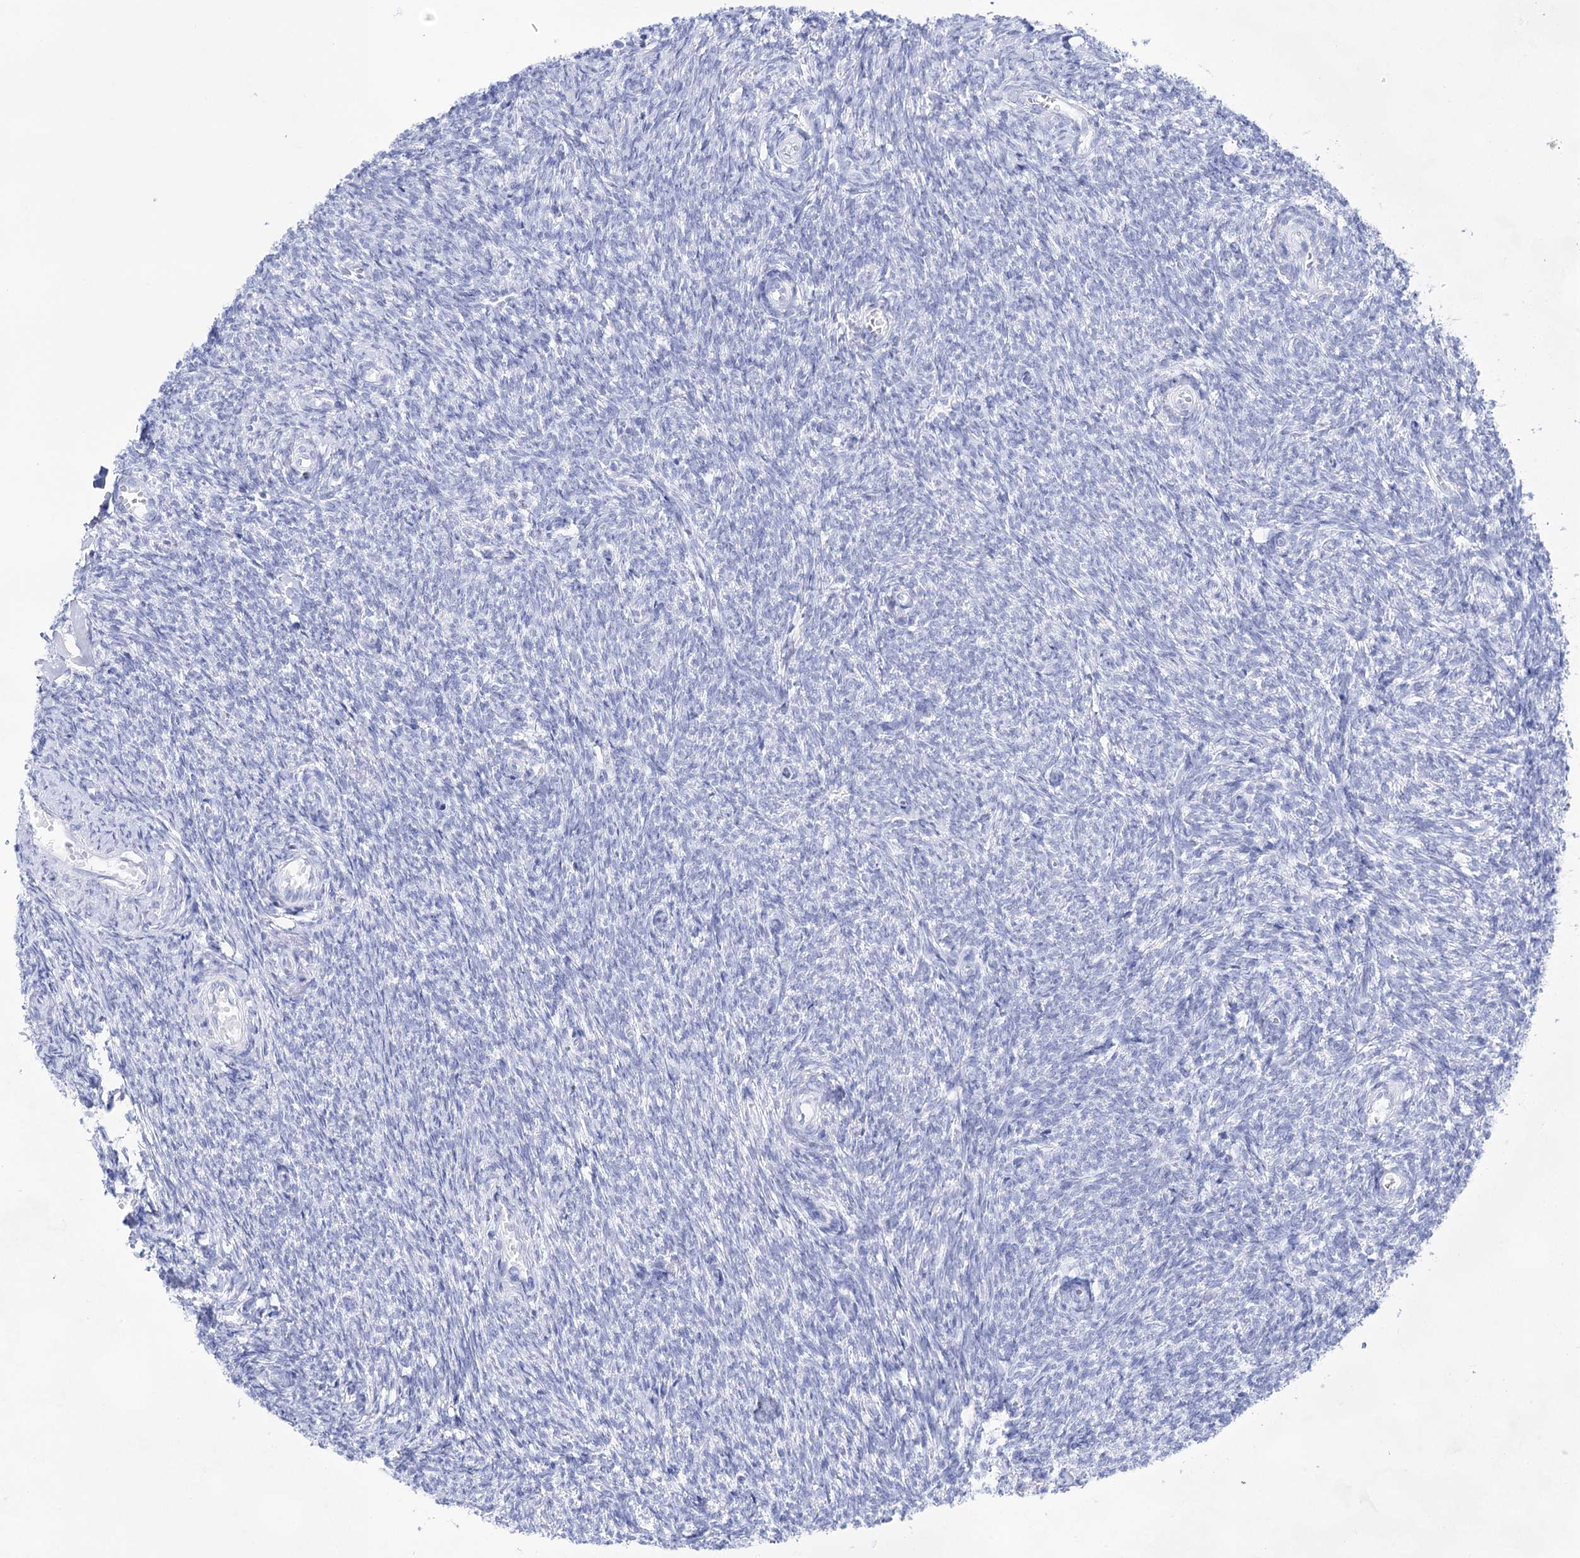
{"staining": {"intensity": "negative", "quantity": "none", "location": "none"}, "tissue": "ovary", "cell_type": "Ovarian stroma cells", "image_type": "normal", "snomed": [{"axis": "morphology", "description": "Normal tissue, NOS"}, {"axis": "topography", "description": "Ovary"}], "caption": "The photomicrograph exhibits no significant expression in ovarian stroma cells of ovary.", "gene": "LALBA", "patient": {"sex": "female", "age": 44}}